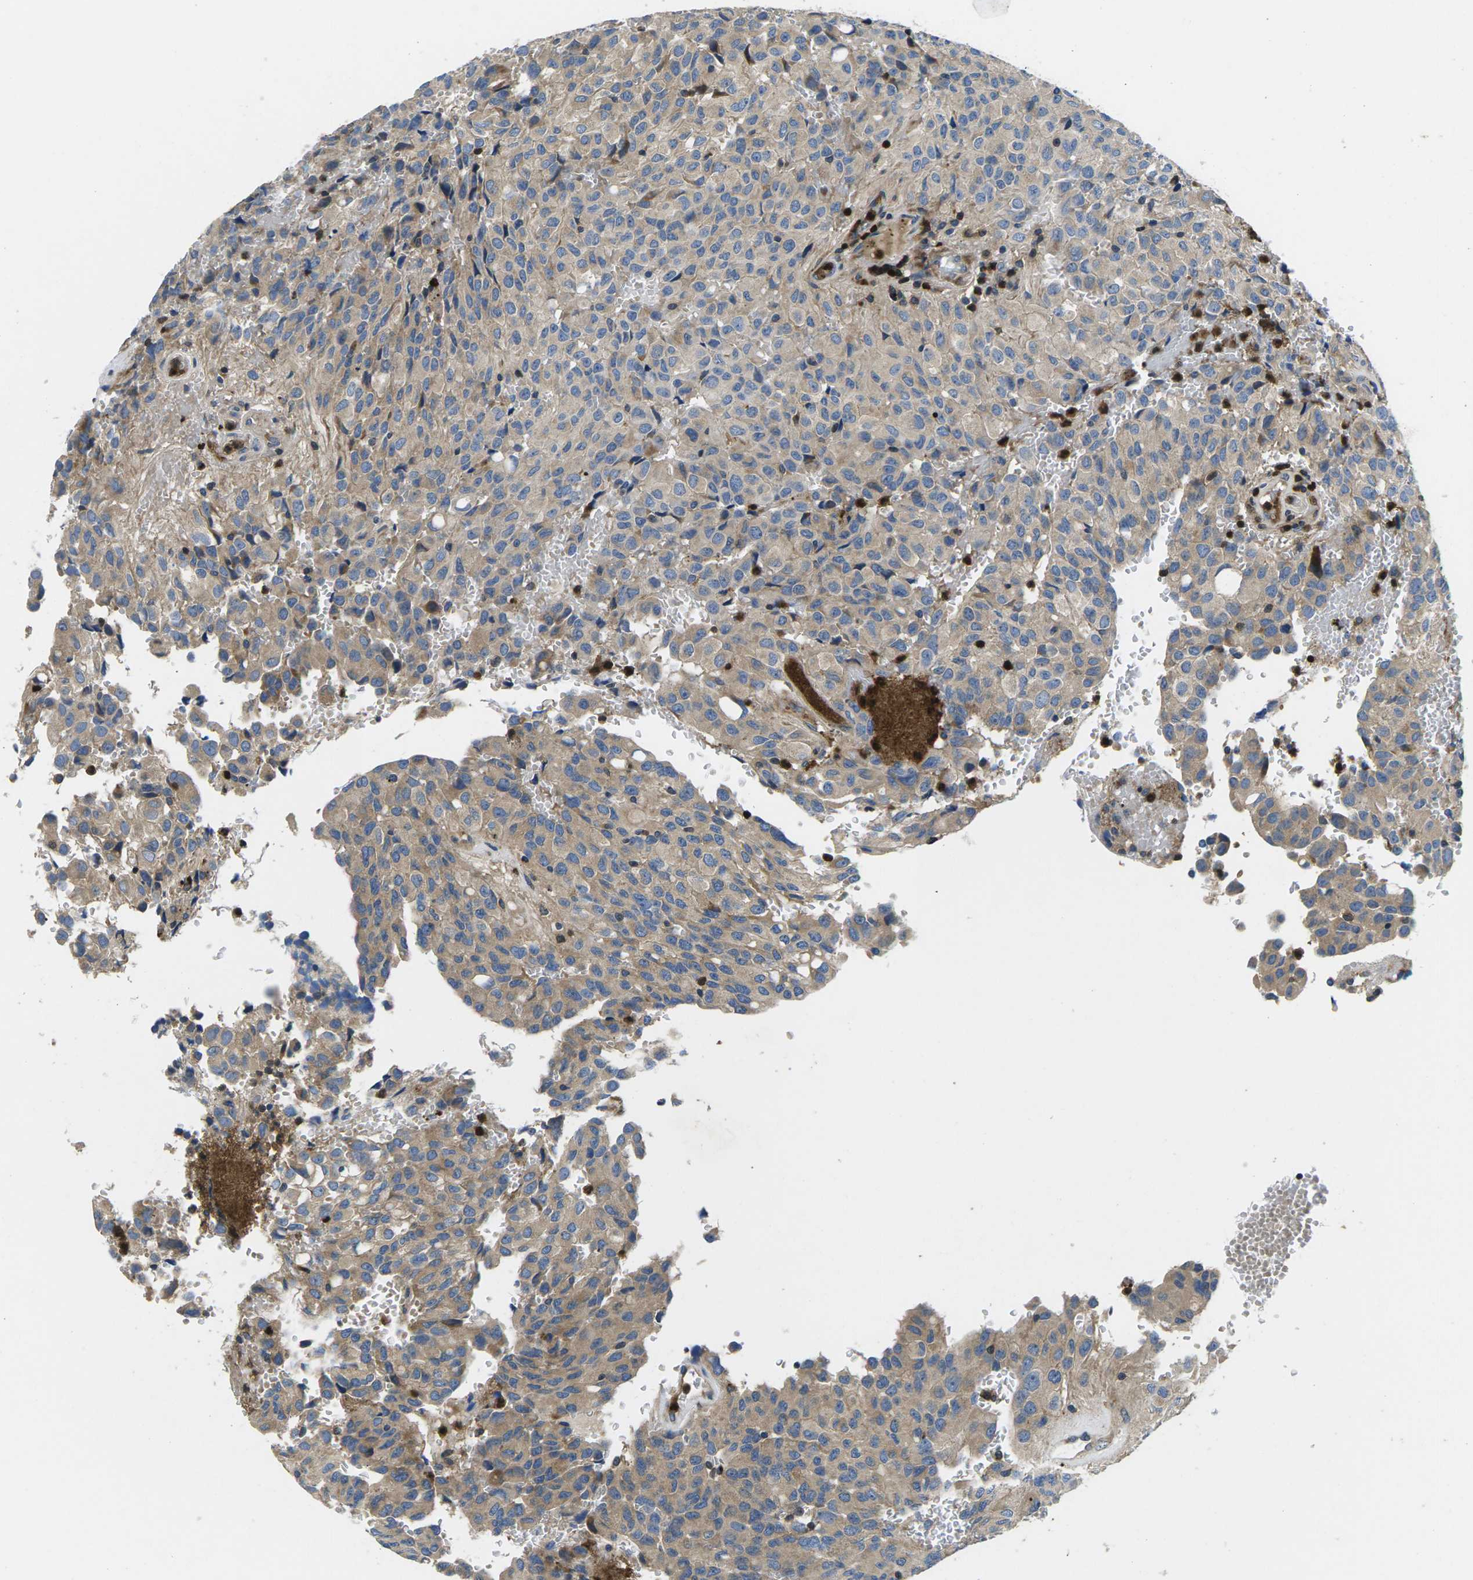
{"staining": {"intensity": "weak", "quantity": ">75%", "location": "cytoplasmic/membranous"}, "tissue": "glioma", "cell_type": "Tumor cells", "image_type": "cancer", "snomed": [{"axis": "morphology", "description": "Glioma, malignant, High grade"}, {"axis": "topography", "description": "Brain"}], "caption": "A brown stain labels weak cytoplasmic/membranous expression of a protein in human glioma tumor cells.", "gene": "PLCE1", "patient": {"sex": "male", "age": 32}}